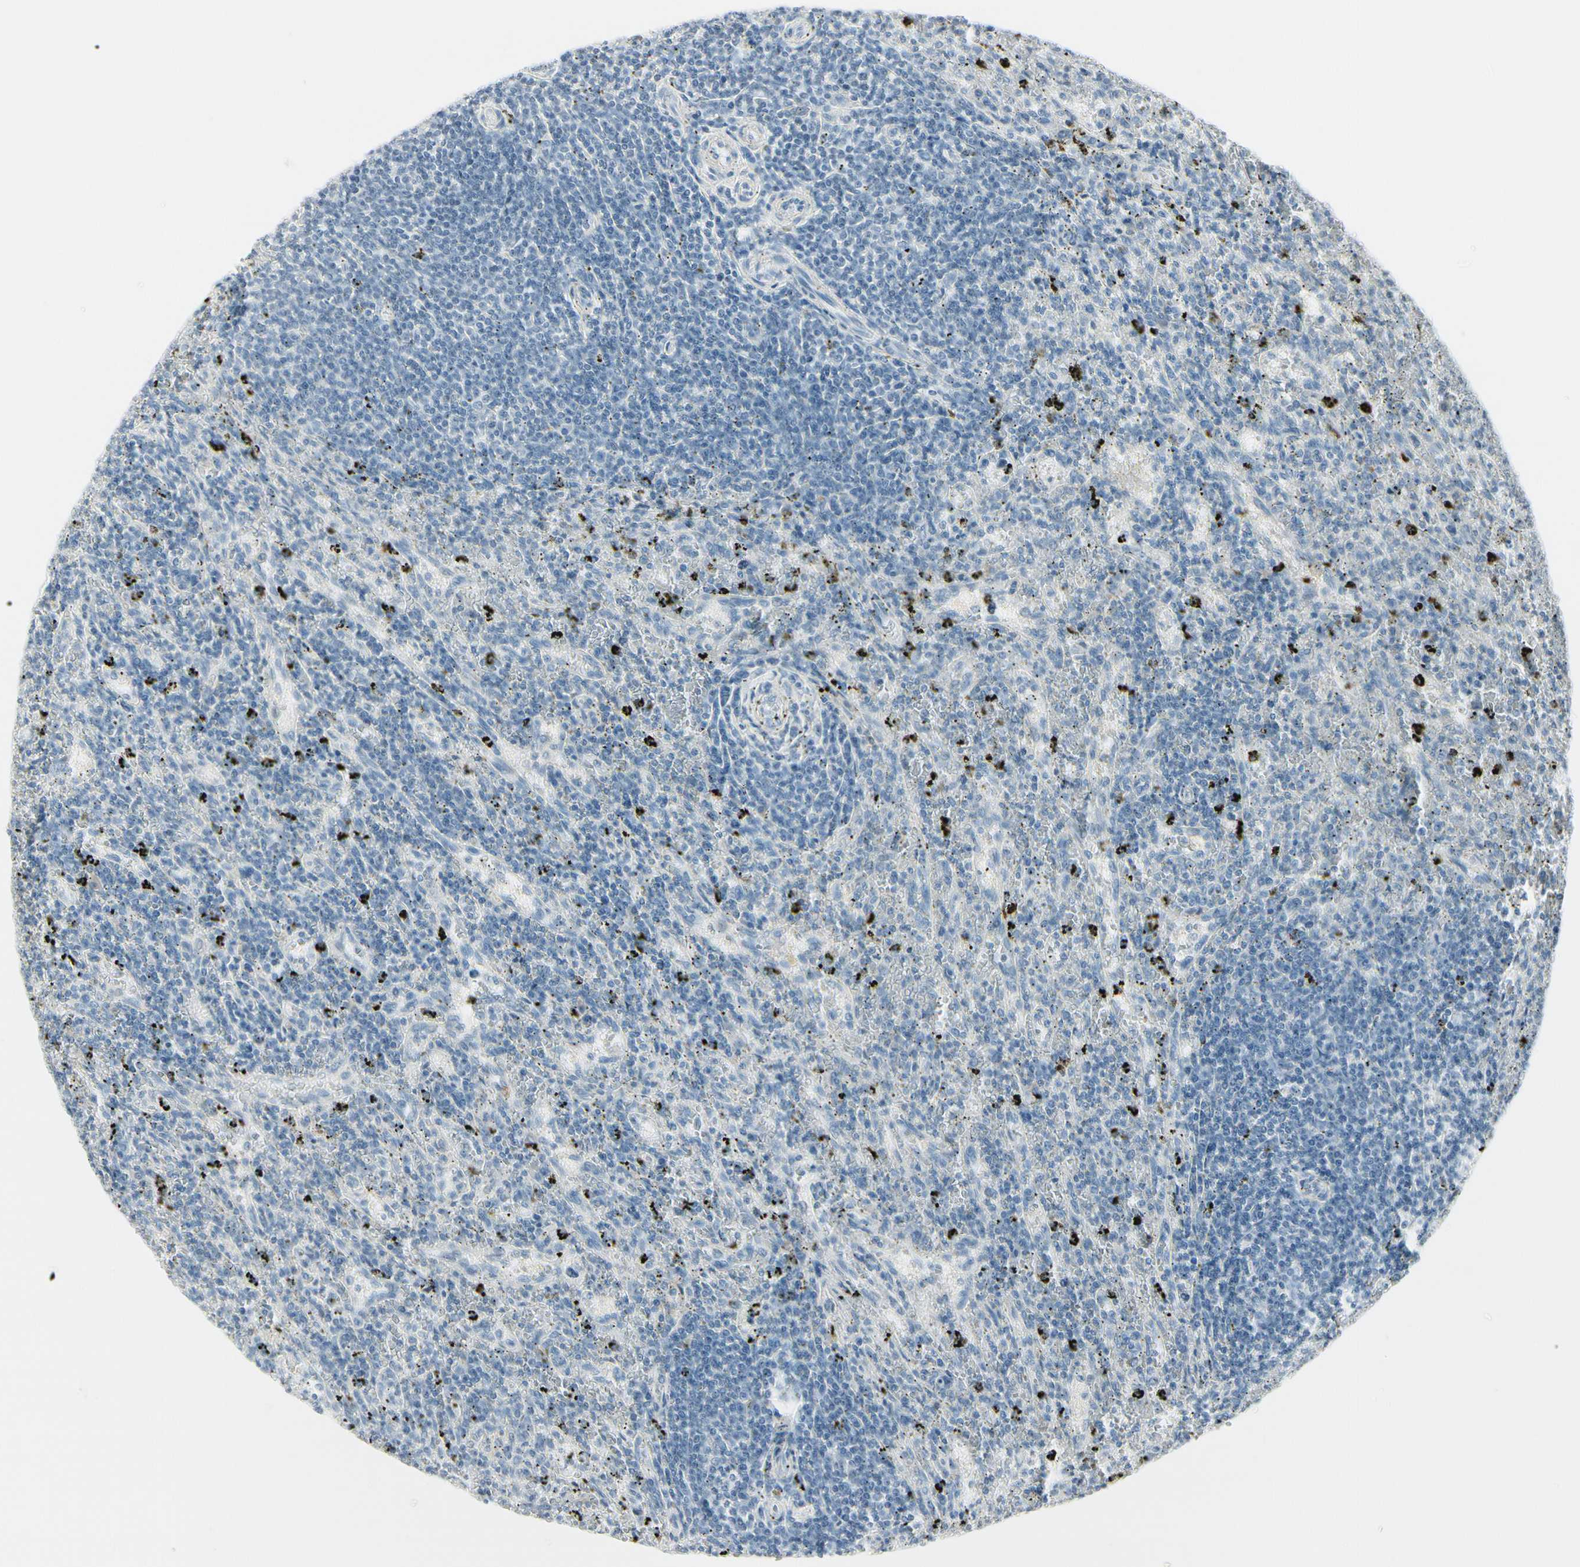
{"staining": {"intensity": "negative", "quantity": "none", "location": "none"}, "tissue": "lymphoma", "cell_type": "Tumor cells", "image_type": "cancer", "snomed": [{"axis": "morphology", "description": "Malignant lymphoma, non-Hodgkin's type, Low grade"}, {"axis": "topography", "description": "Spleen"}], "caption": "IHC photomicrograph of lymphoma stained for a protein (brown), which displays no expression in tumor cells. (Stains: DAB immunohistochemistry (IHC) with hematoxylin counter stain, Microscopy: brightfield microscopy at high magnification).", "gene": "CDHR5", "patient": {"sex": "male", "age": 76}}